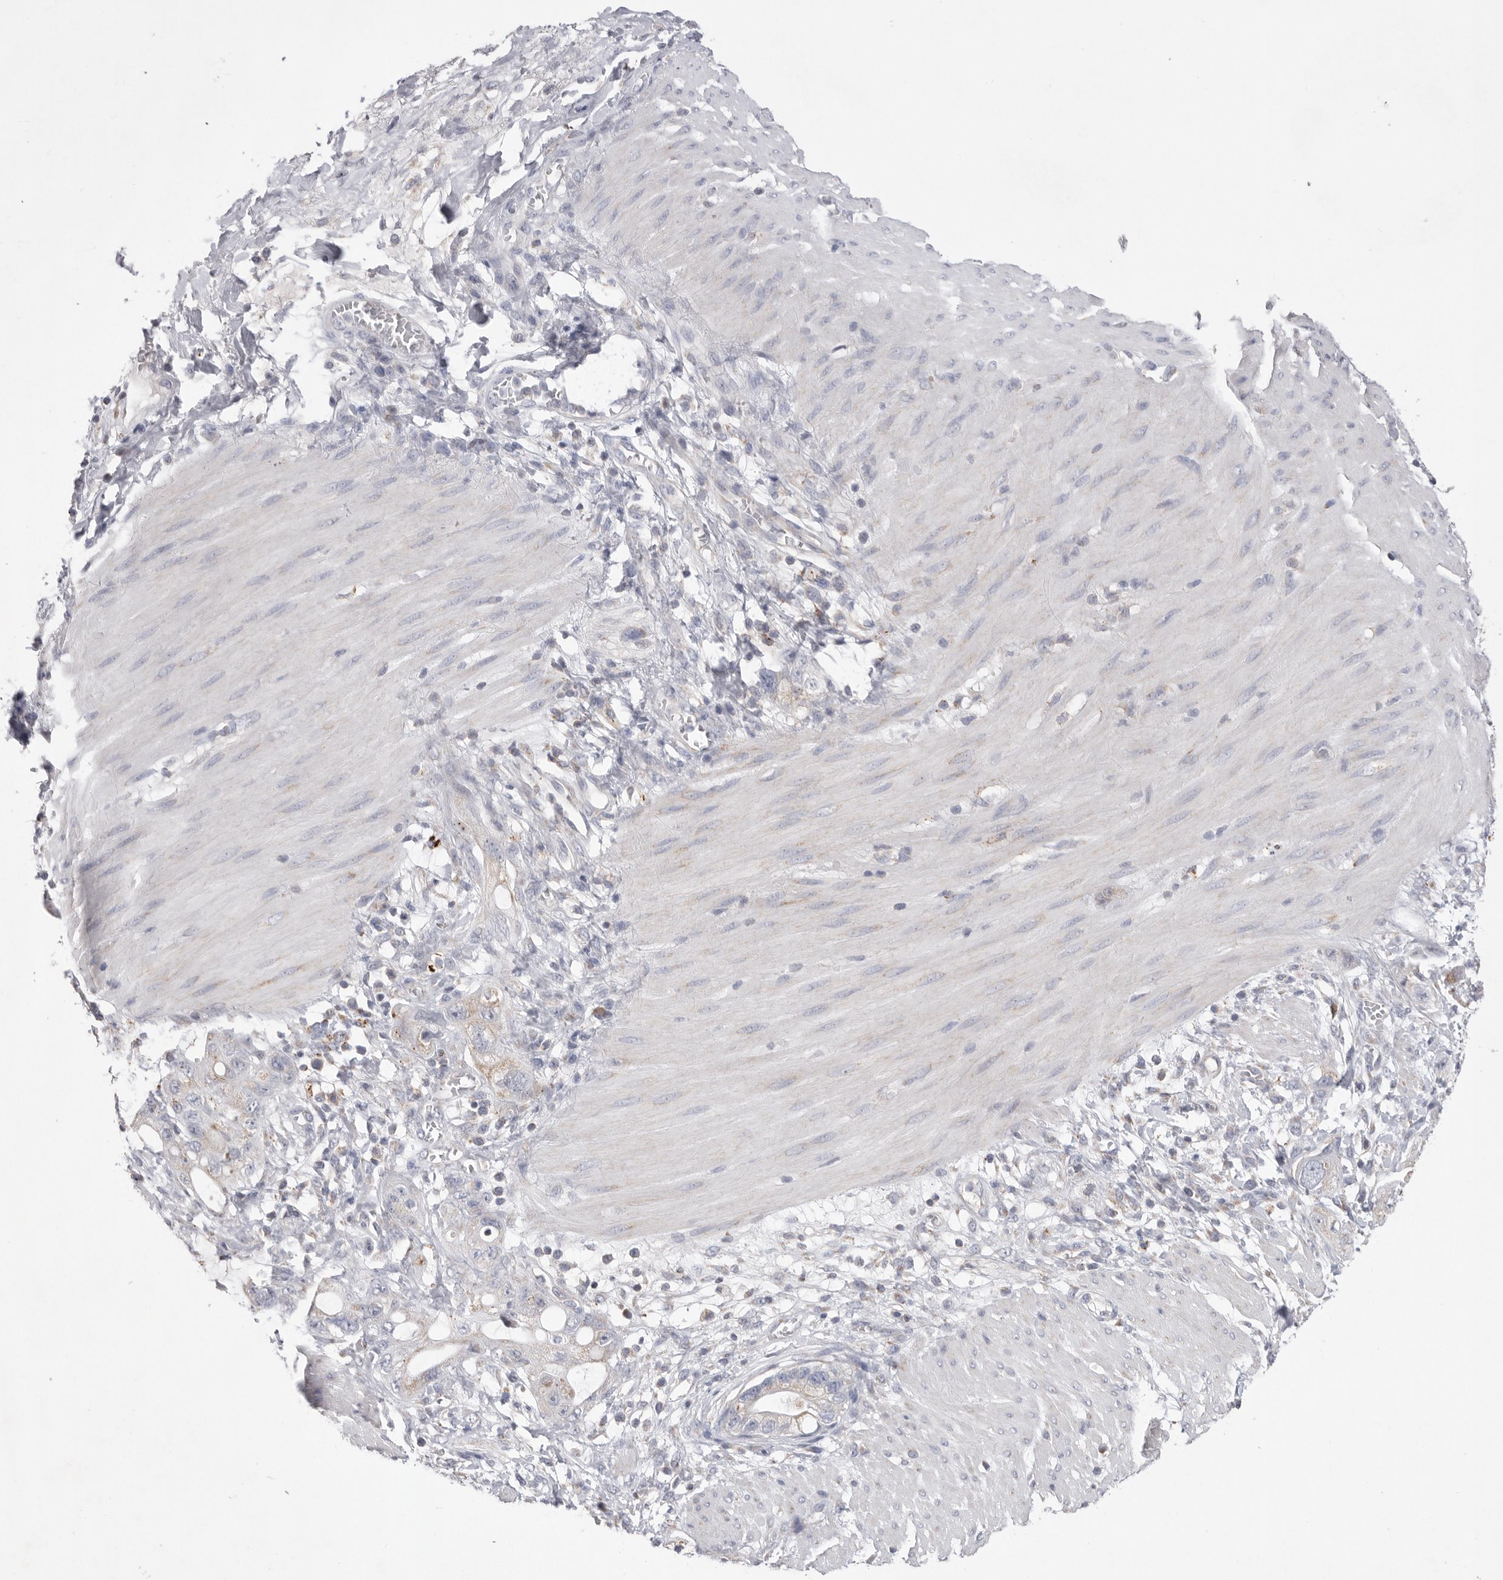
{"staining": {"intensity": "negative", "quantity": "none", "location": "none"}, "tissue": "stomach cancer", "cell_type": "Tumor cells", "image_type": "cancer", "snomed": [{"axis": "morphology", "description": "Adenocarcinoma, NOS"}, {"axis": "topography", "description": "Stomach"}, {"axis": "topography", "description": "Stomach, lower"}], "caption": "An image of adenocarcinoma (stomach) stained for a protein exhibits no brown staining in tumor cells.", "gene": "VDAC3", "patient": {"sex": "female", "age": 48}}